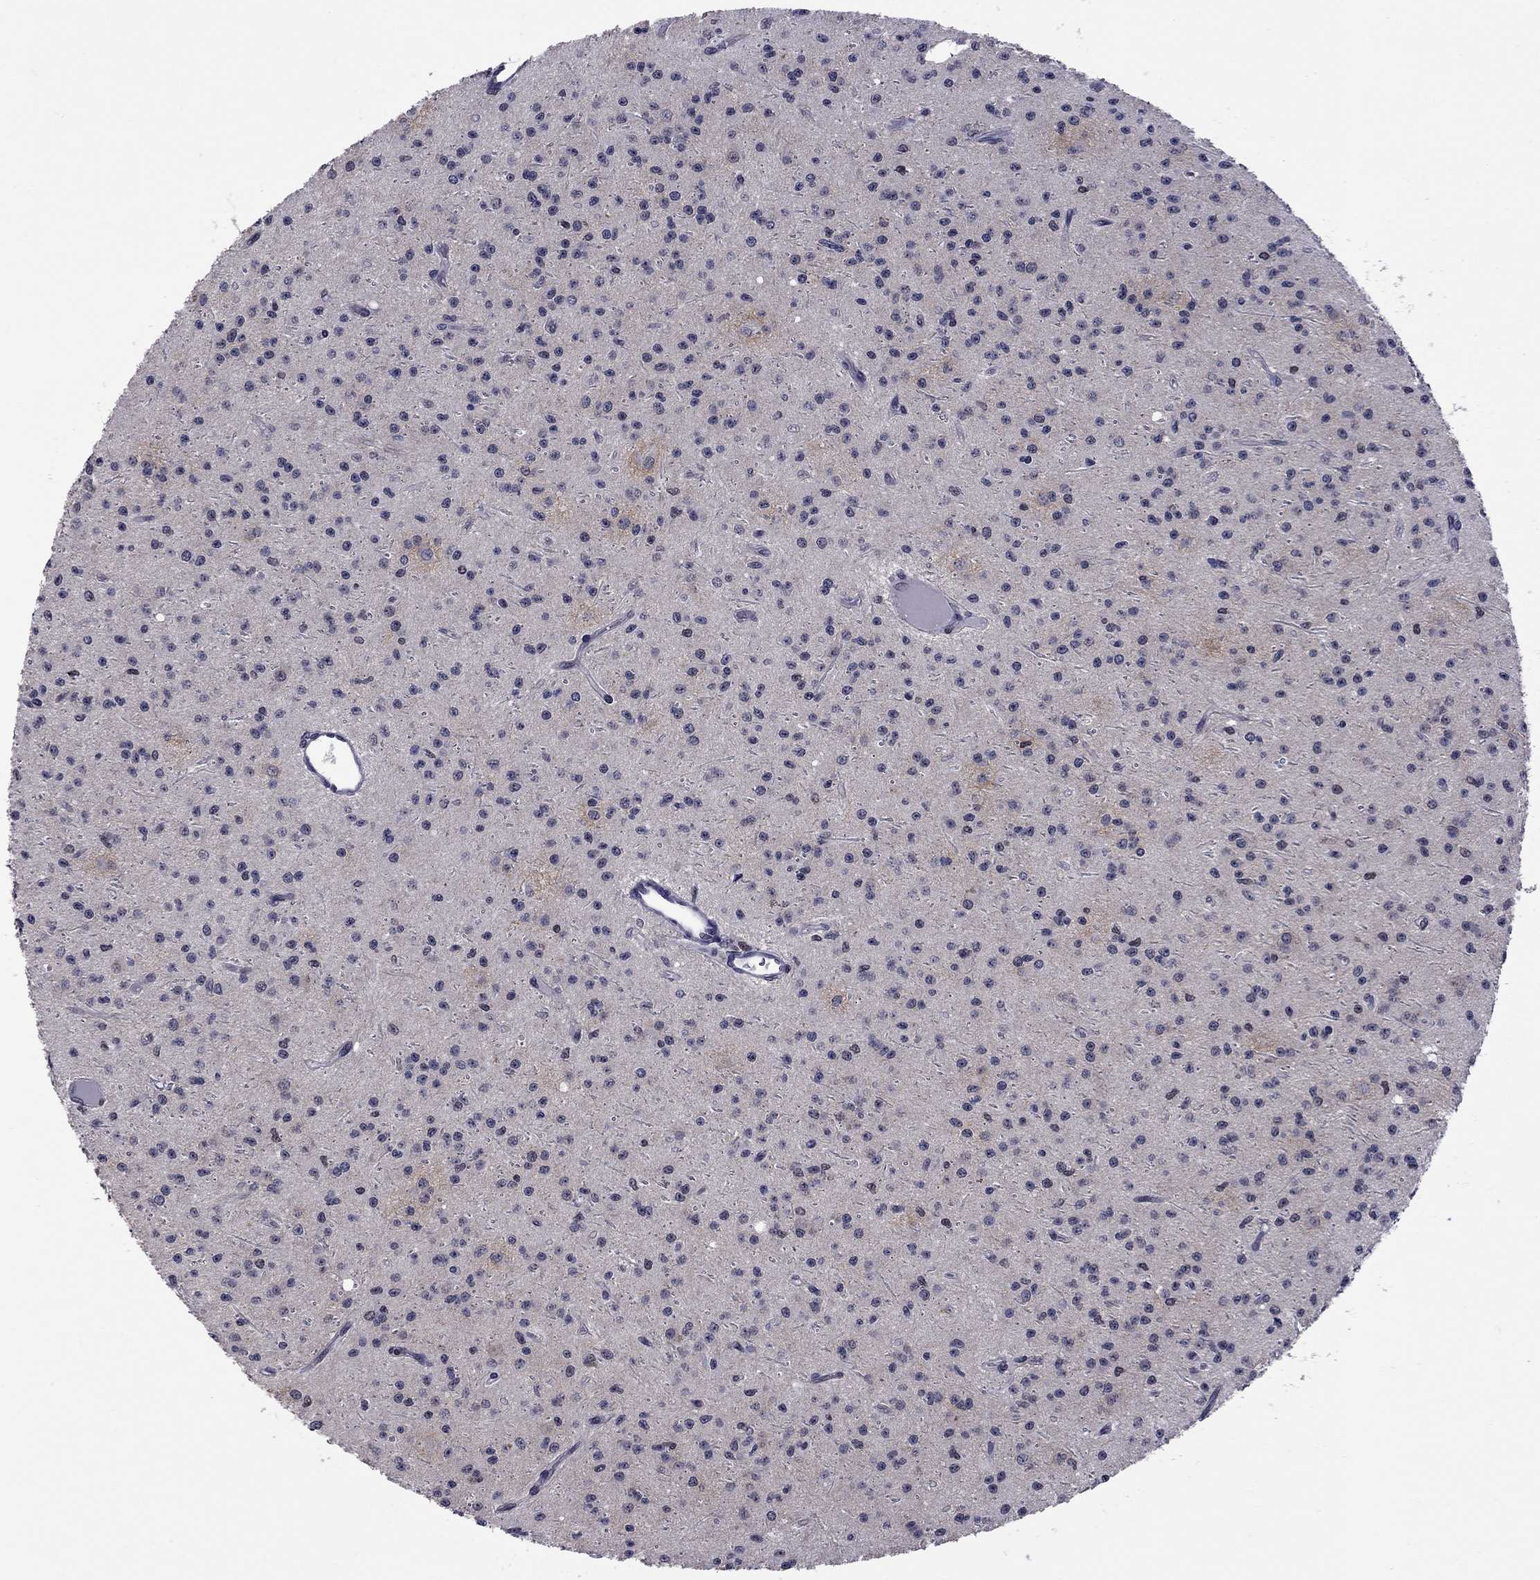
{"staining": {"intensity": "negative", "quantity": "none", "location": "none"}, "tissue": "glioma", "cell_type": "Tumor cells", "image_type": "cancer", "snomed": [{"axis": "morphology", "description": "Glioma, malignant, Low grade"}, {"axis": "topography", "description": "Brain"}], "caption": "This is a image of immunohistochemistry staining of malignant glioma (low-grade), which shows no positivity in tumor cells. (DAB immunohistochemistry (IHC) visualized using brightfield microscopy, high magnification).", "gene": "TAF9", "patient": {"sex": "male", "age": 27}}